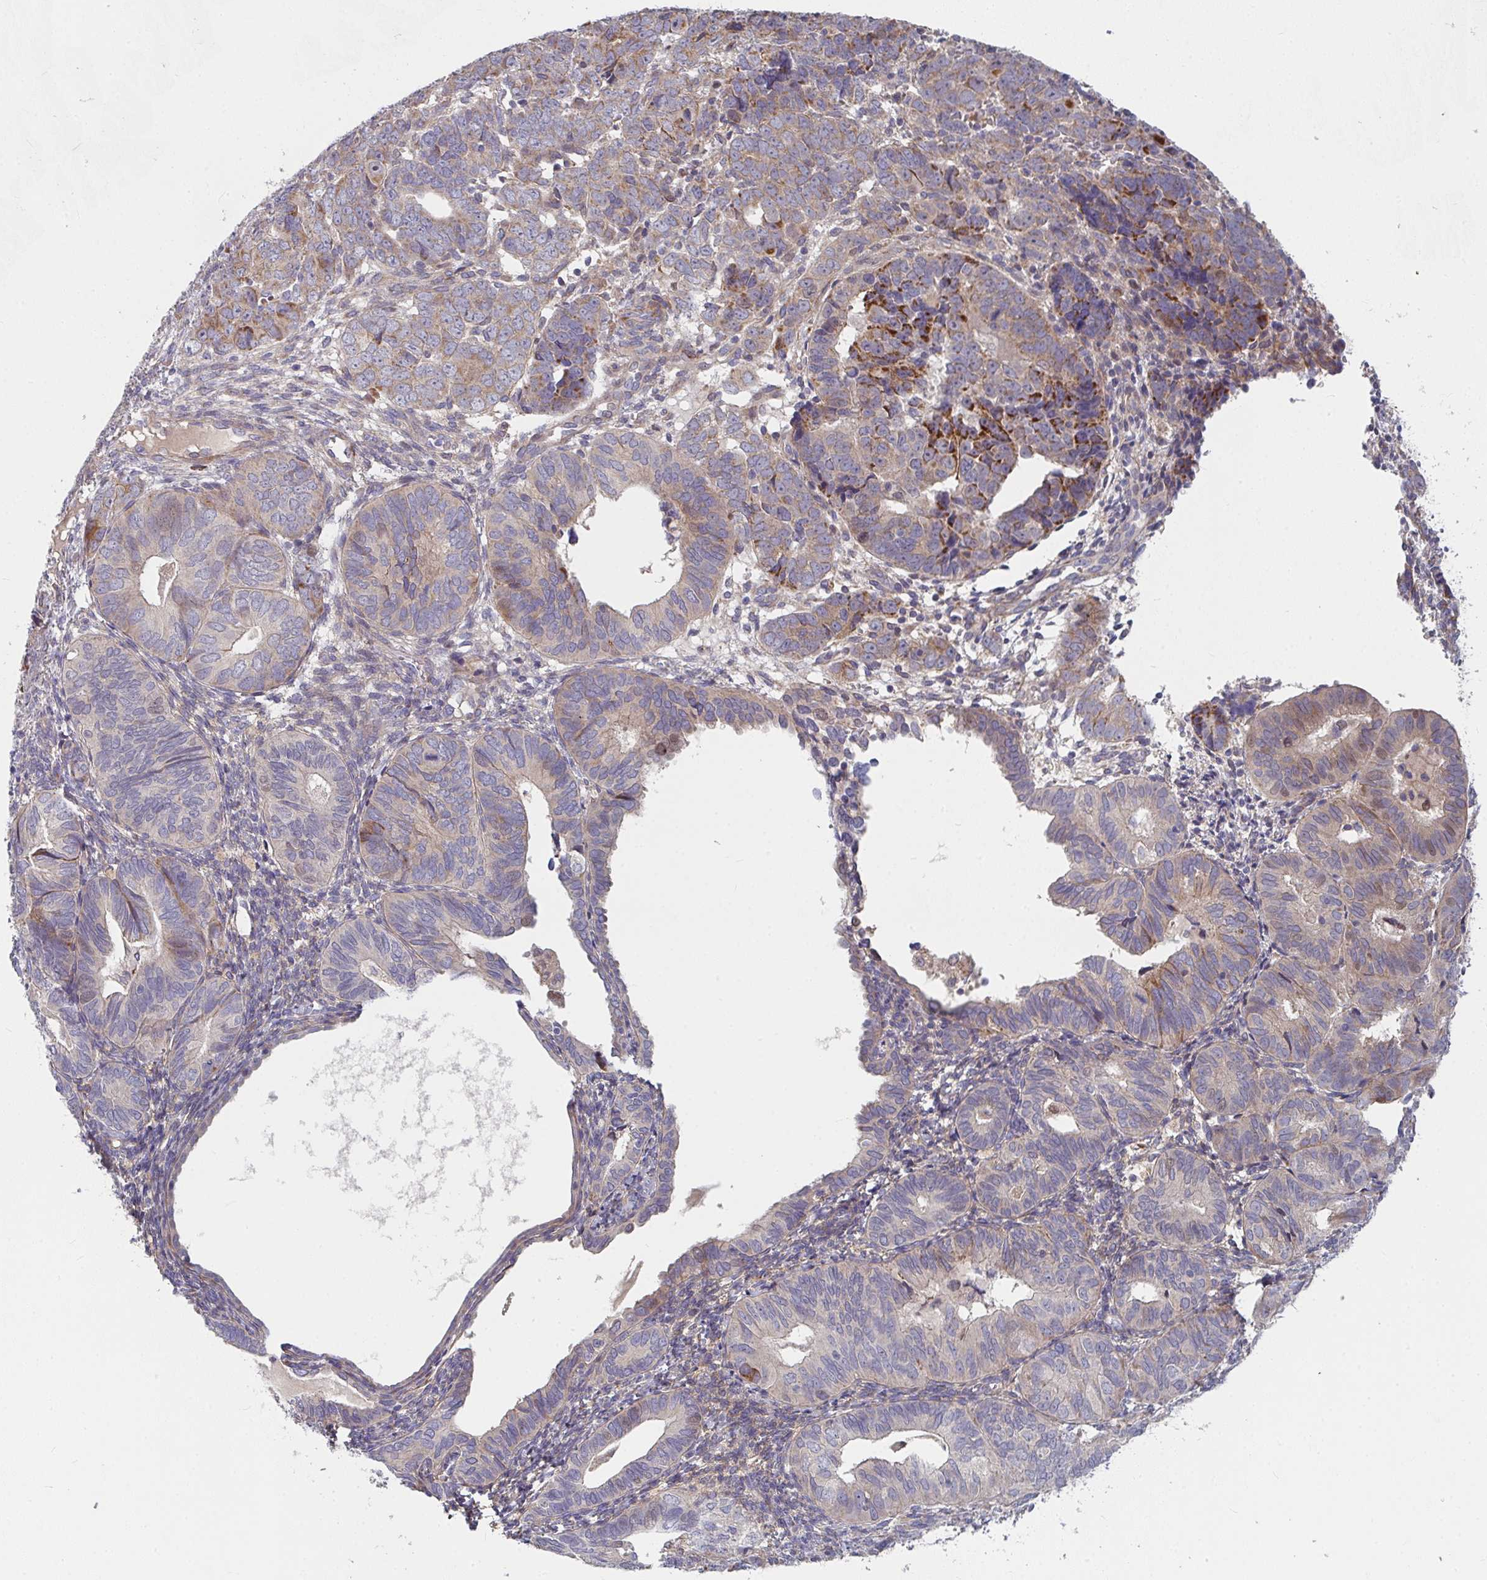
{"staining": {"intensity": "moderate", "quantity": "25%-75%", "location": "cytoplasmic/membranous"}, "tissue": "endometrial cancer", "cell_type": "Tumor cells", "image_type": "cancer", "snomed": [{"axis": "morphology", "description": "Adenocarcinoma, NOS"}, {"axis": "topography", "description": "Endometrium"}], "caption": "IHC (DAB) staining of human adenocarcinoma (endometrial) demonstrates moderate cytoplasmic/membranous protein expression in about 25%-75% of tumor cells.", "gene": "RHEBL1", "patient": {"sex": "female", "age": 82}}